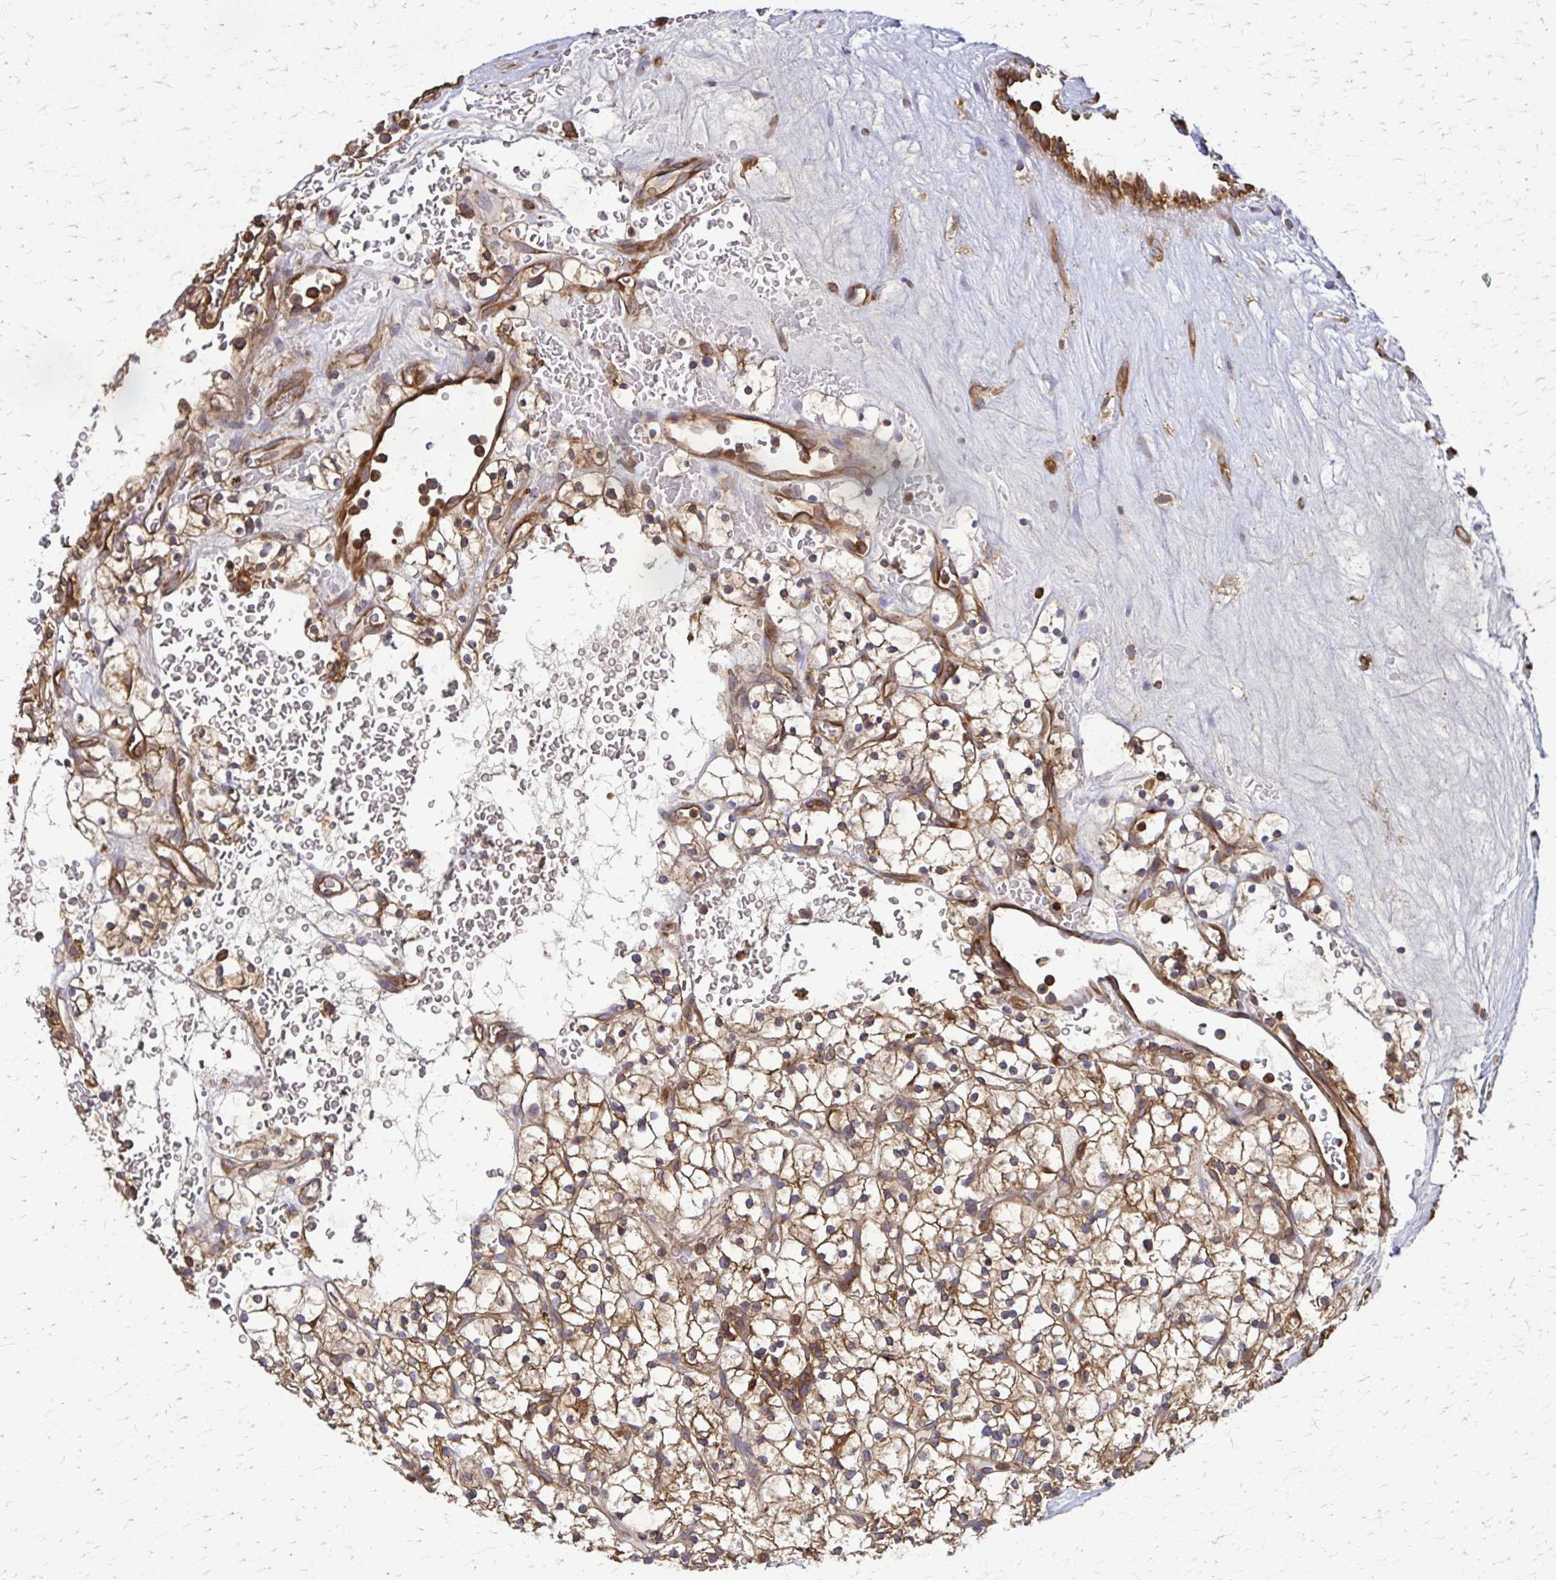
{"staining": {"intensity": "weak", "quantity": ">75%", "location": "cytoplasmic/membranous"}, "tissue": "renal cancer", "cell_type": "Tumor cells", "image_type": "cancer", "snomed": [{"axis": "morphology", "description": "Adenocarcinoma, NOS"}, {"axis": "topography", "description": "Kidney"}], "caption": "An immunohistochemistry micrograph of neoplastic tissue is shown. Protein staining in brown shows weak cytoplasmic/membranous positivity in renal adenocarcinoma within tumor cells.", "gene": "EEF2", "patient": {"sex": "female", "age": 64}}